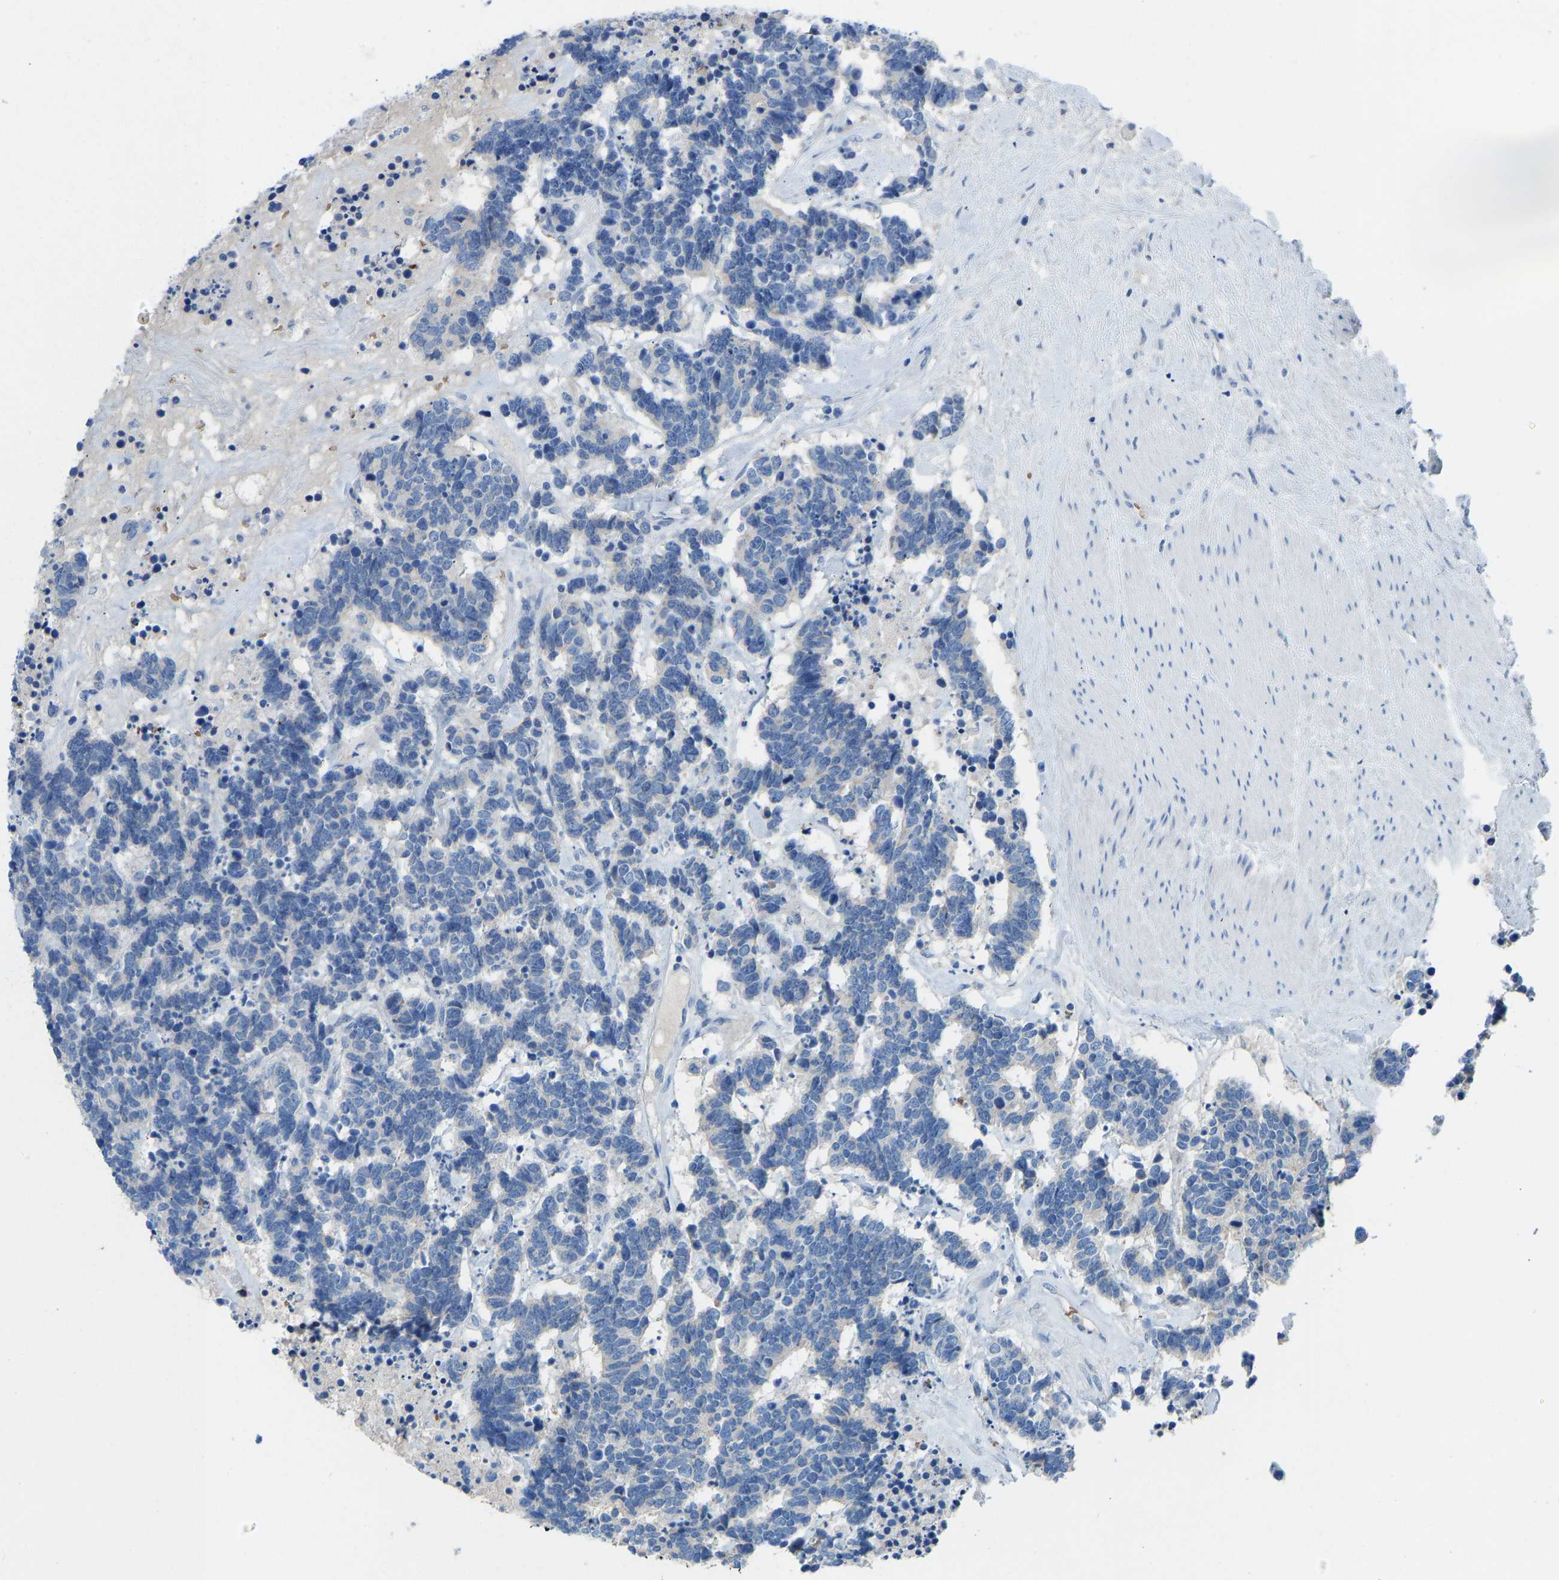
{"staining": {"intensity": "negative", "quantity": "none", "location": "none"}, "tissue": "carcinoid", "cell_type": "Tumor cells", "image_type": "cancer", "snomed": [{"axis": "morphology", "description": "Carcinoma, NOS"}, {"axis": "morphology", "description": "Carcinoid, malignant, NOS"}, {"axis": "topography", "description": "Urinary bladder"}], "caption": "Protein analysis of carcinoid displays no significant positivity in tumor cells.", "gene": "PIGS", "patient": {"sex": "male", "age": 57}}